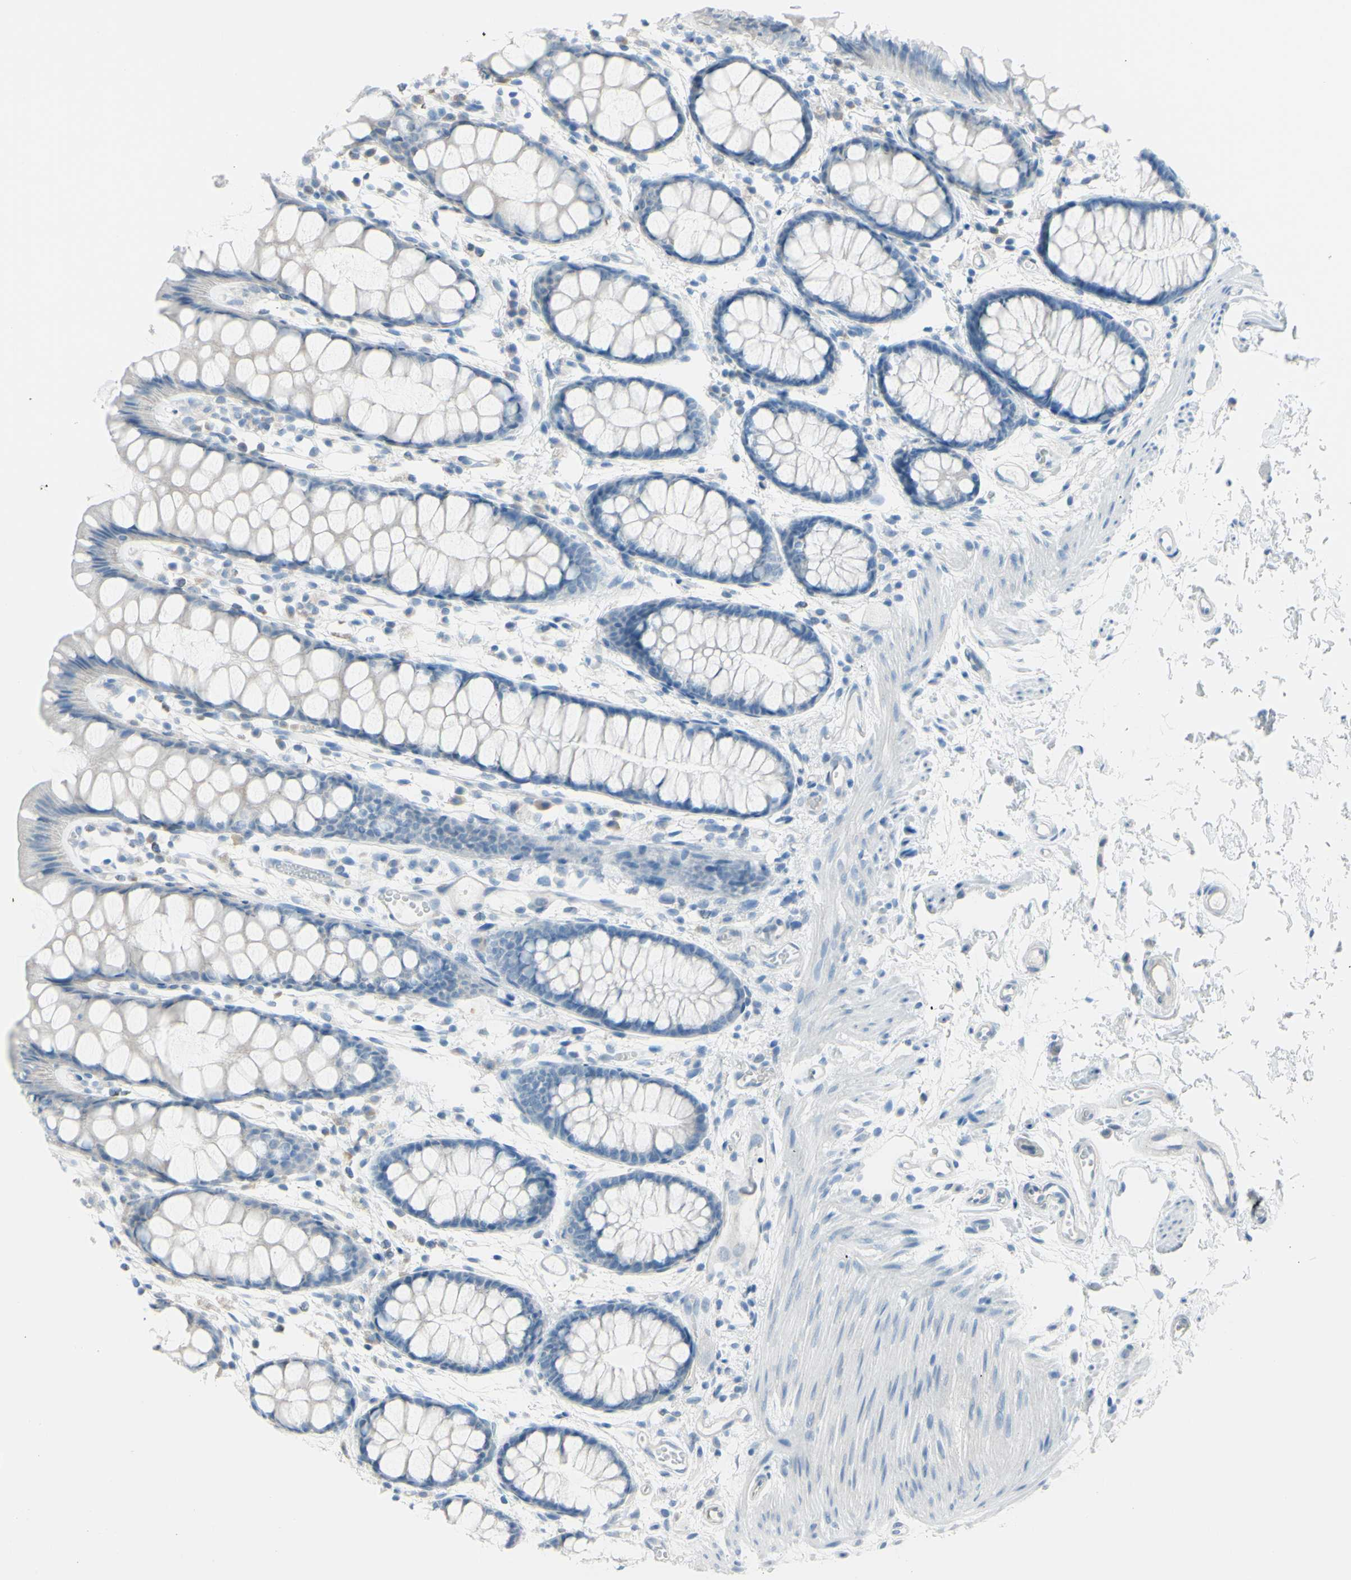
{"staining": {"intensity": "negative", "quantity": "none", "location": "none"}, "tissue": "rectum", "cell_type": "Glandular cells", "image_type": "normal", "snomed": [{"axis": "morphology", "description": "Normal tissue, NOS"}, {"axis": "topography", "description": "Rectum"}], "caption": "Immunohistochemistry histopathology image of benign rectum: rectum stained with DAB (3,3'-diaminobenzidine) displays no significant protein expression in glandular cells. The staining was performed using DAB (3,3'-diaminobenzidine) to visualize the protein expression in brown, while the nuclei were stained in blue with hematoxylin (Magnification: 20x).", "gene": "TFPI2", "patient": {"sex": "female", "age": 66}}